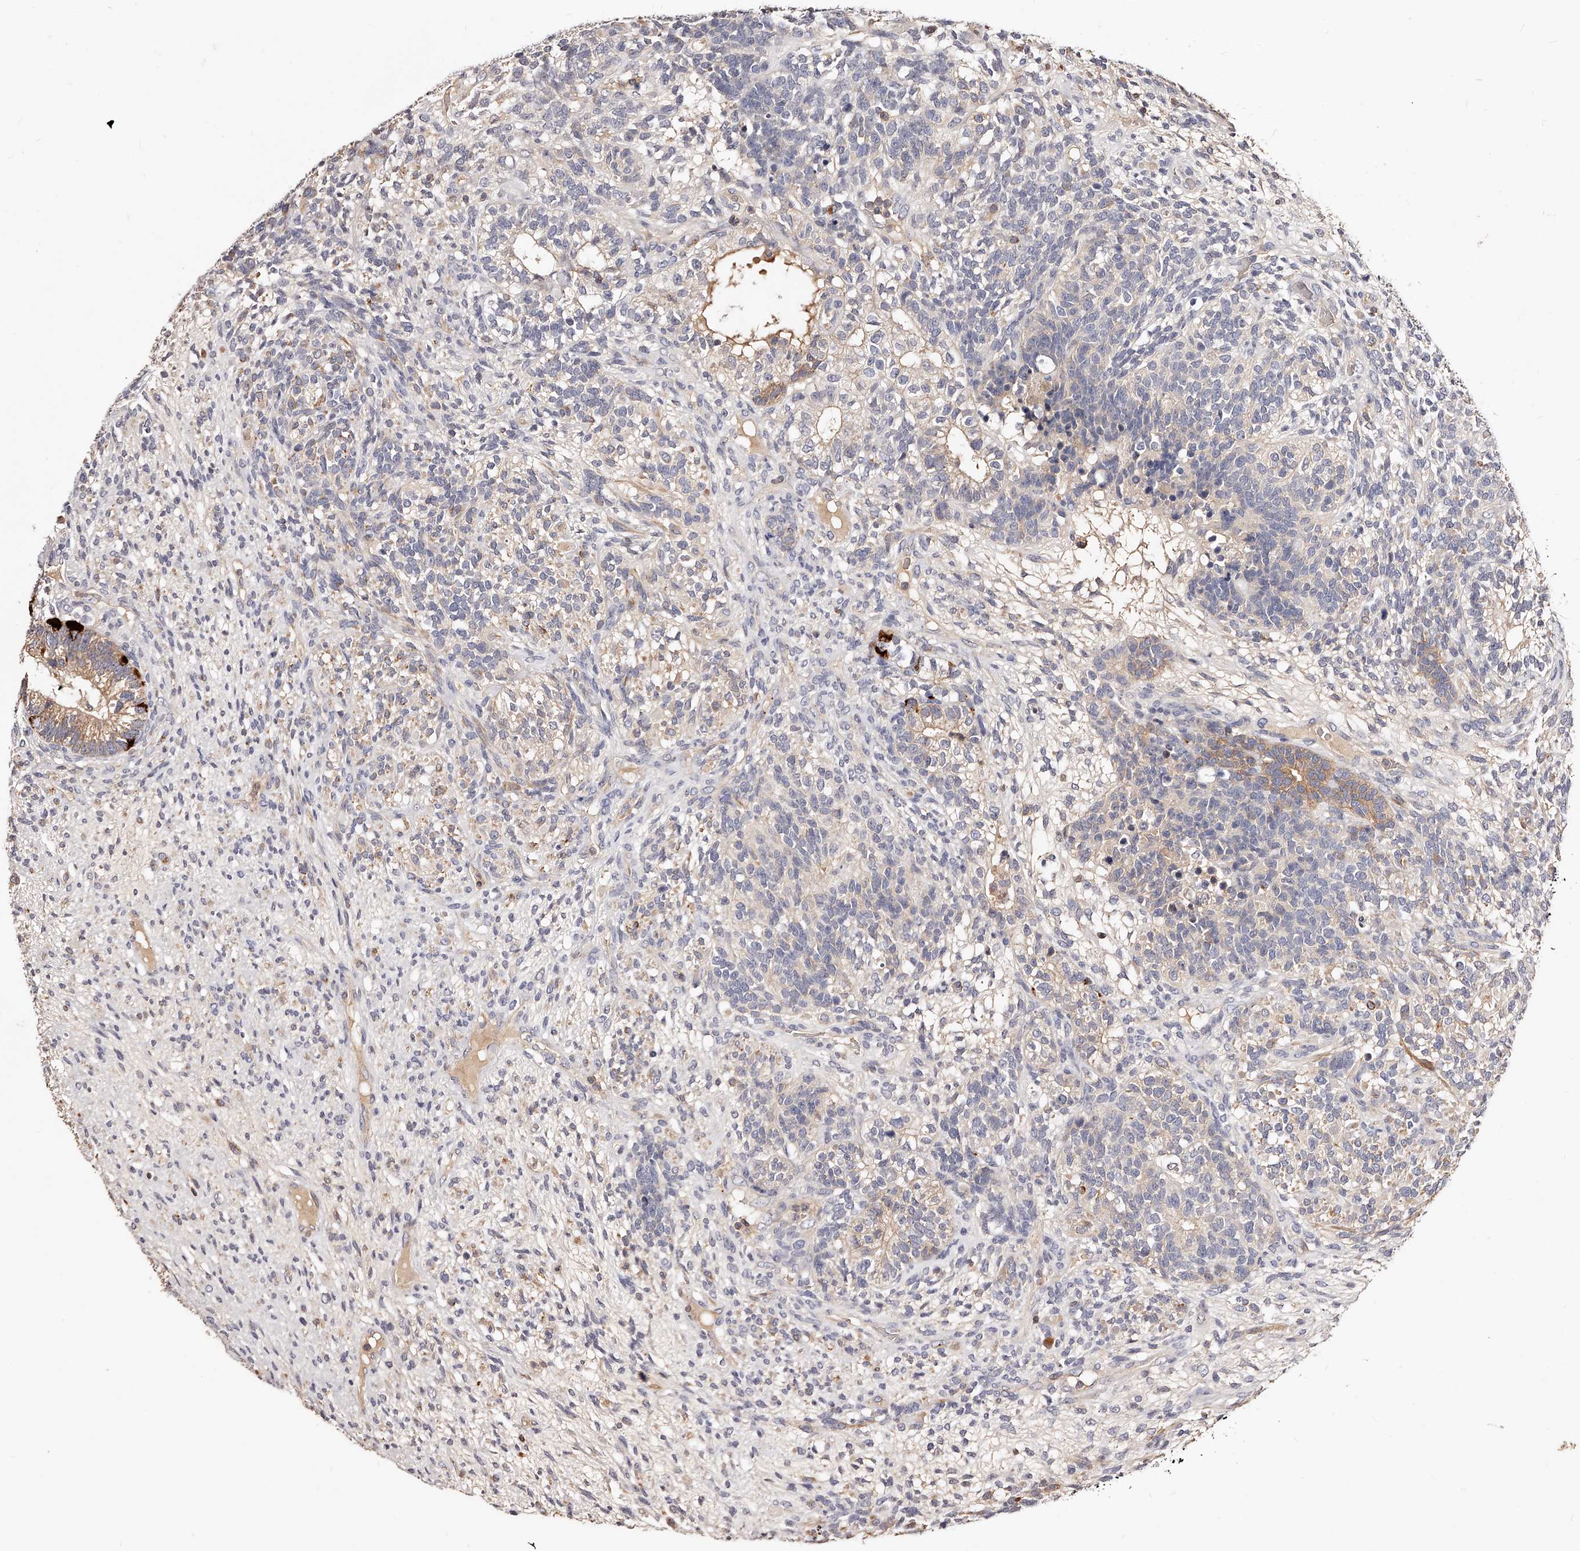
{"staining": {"intensity": "weak", "quantity": "<25%", "location": "cytoplasmic/membranous"}, "tissue": "testis cancer", "cell_type": "Tumor cells", "image_type": "cancer", "snomed": [{"axis": "morphology", "description": "Seminoma, NOS"}, {"axis": "morphology", "description": "Carcinoma, Embryonal, NOS"}, {"axis": "topography", "description": "Testis"}], "caption": "Immunohistochemical staining of human testis embryonal carcinoma displays no significant positivity in tumor cells.", "gene": "PHACTR1", "patient": {"sex": "male", "age": 28}}